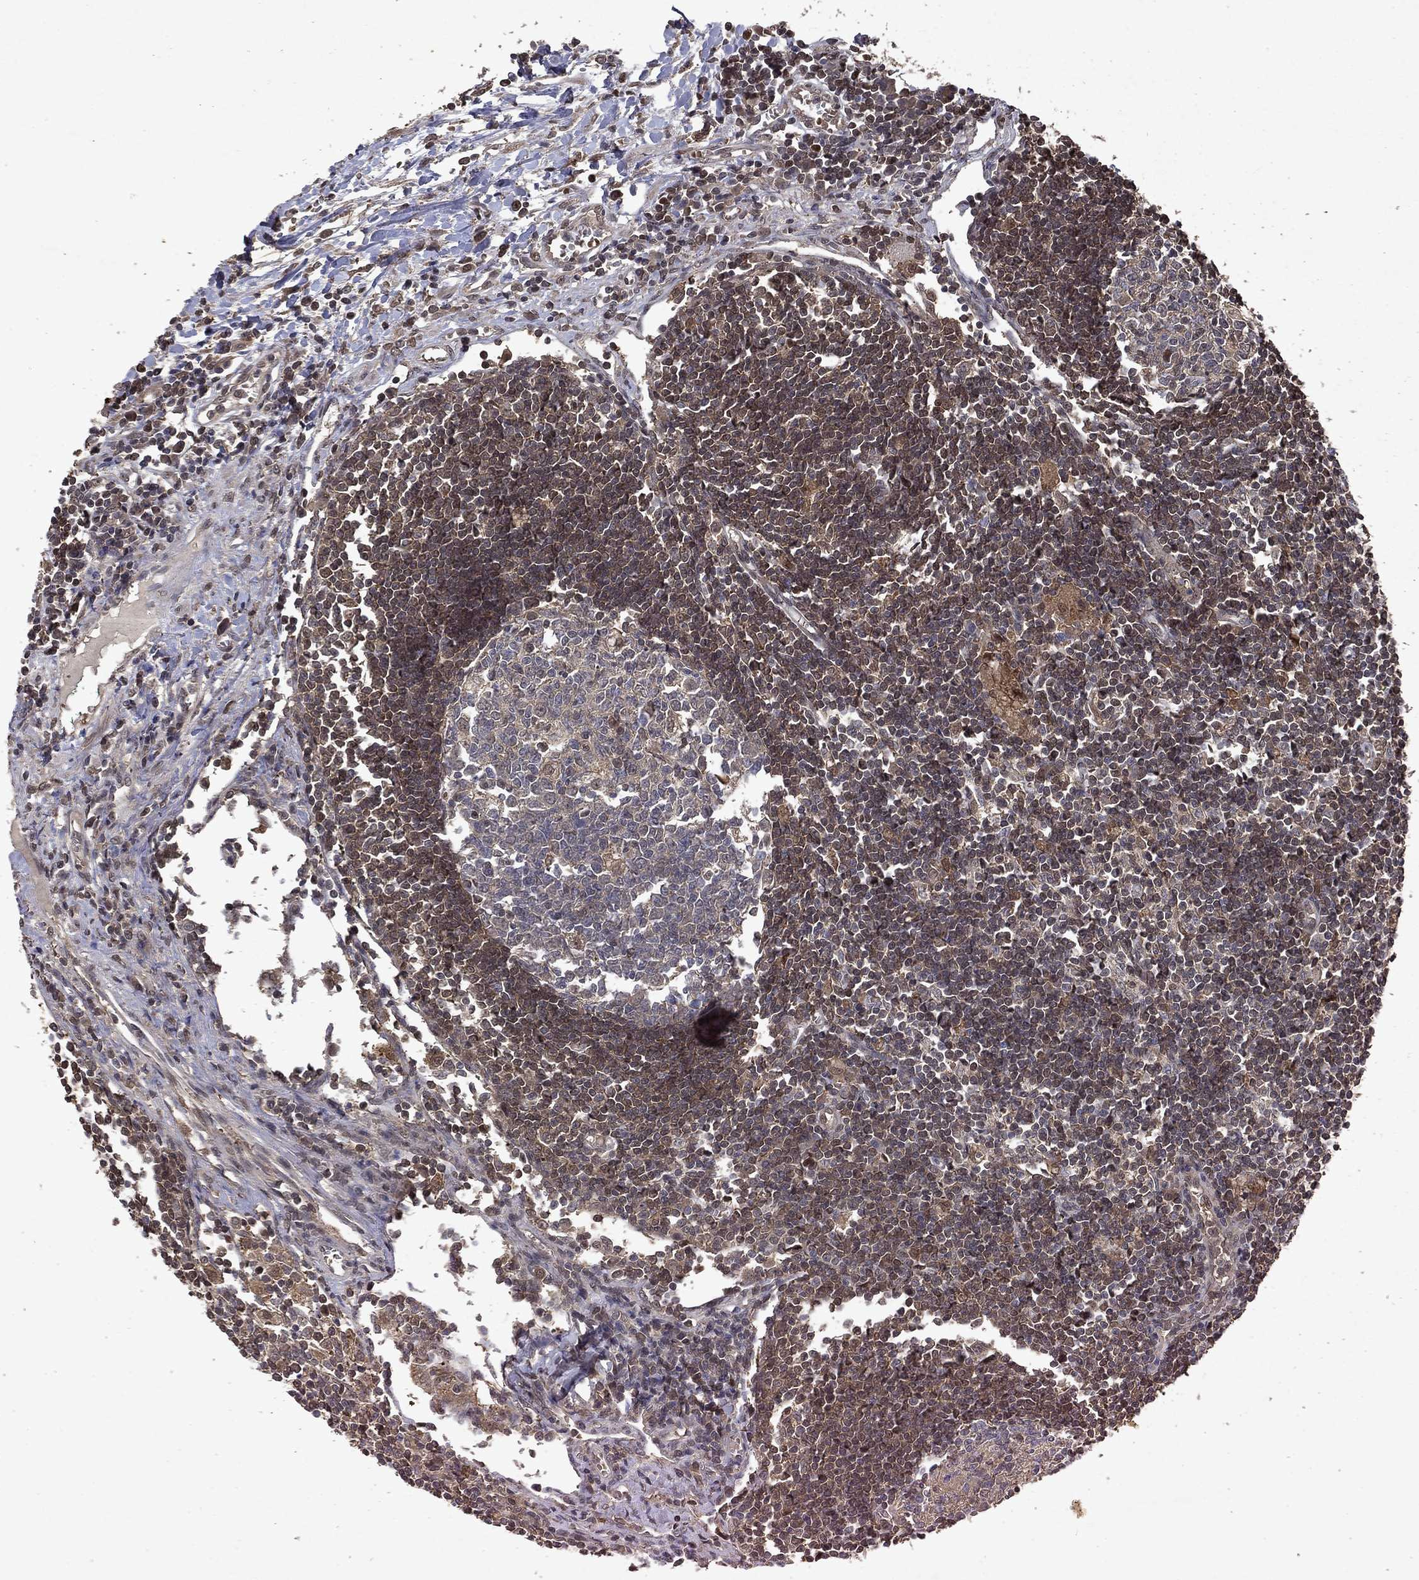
{"staining": {"intensity": "moderate", "quantity": "<25%", "location": "cytoplasmic/membranous"}, "tissue": "lymph node", "cell_type": "Germinal center cells", "image_type": "normal", "snomed": [{"axis": "morphology", "description": "Normal tissue, NOS"}, {"axis": "morphology", "description": "Adenocarcinoma, NOS"}, {"axis": "topography", "description": "Lymph node"}, {"axis": "topography", "description": "Pancreas"}], "caption": "Immunohistochemistry (IHC) photomicrograph of normal human lymph node stained for a protein (brown), which displays low levels of moderate cytoplasmic/membranous staining in approximately <25% of germinal center cells.", "gene": "MTAP", "patient": {"sex": "female", "age": 58}}